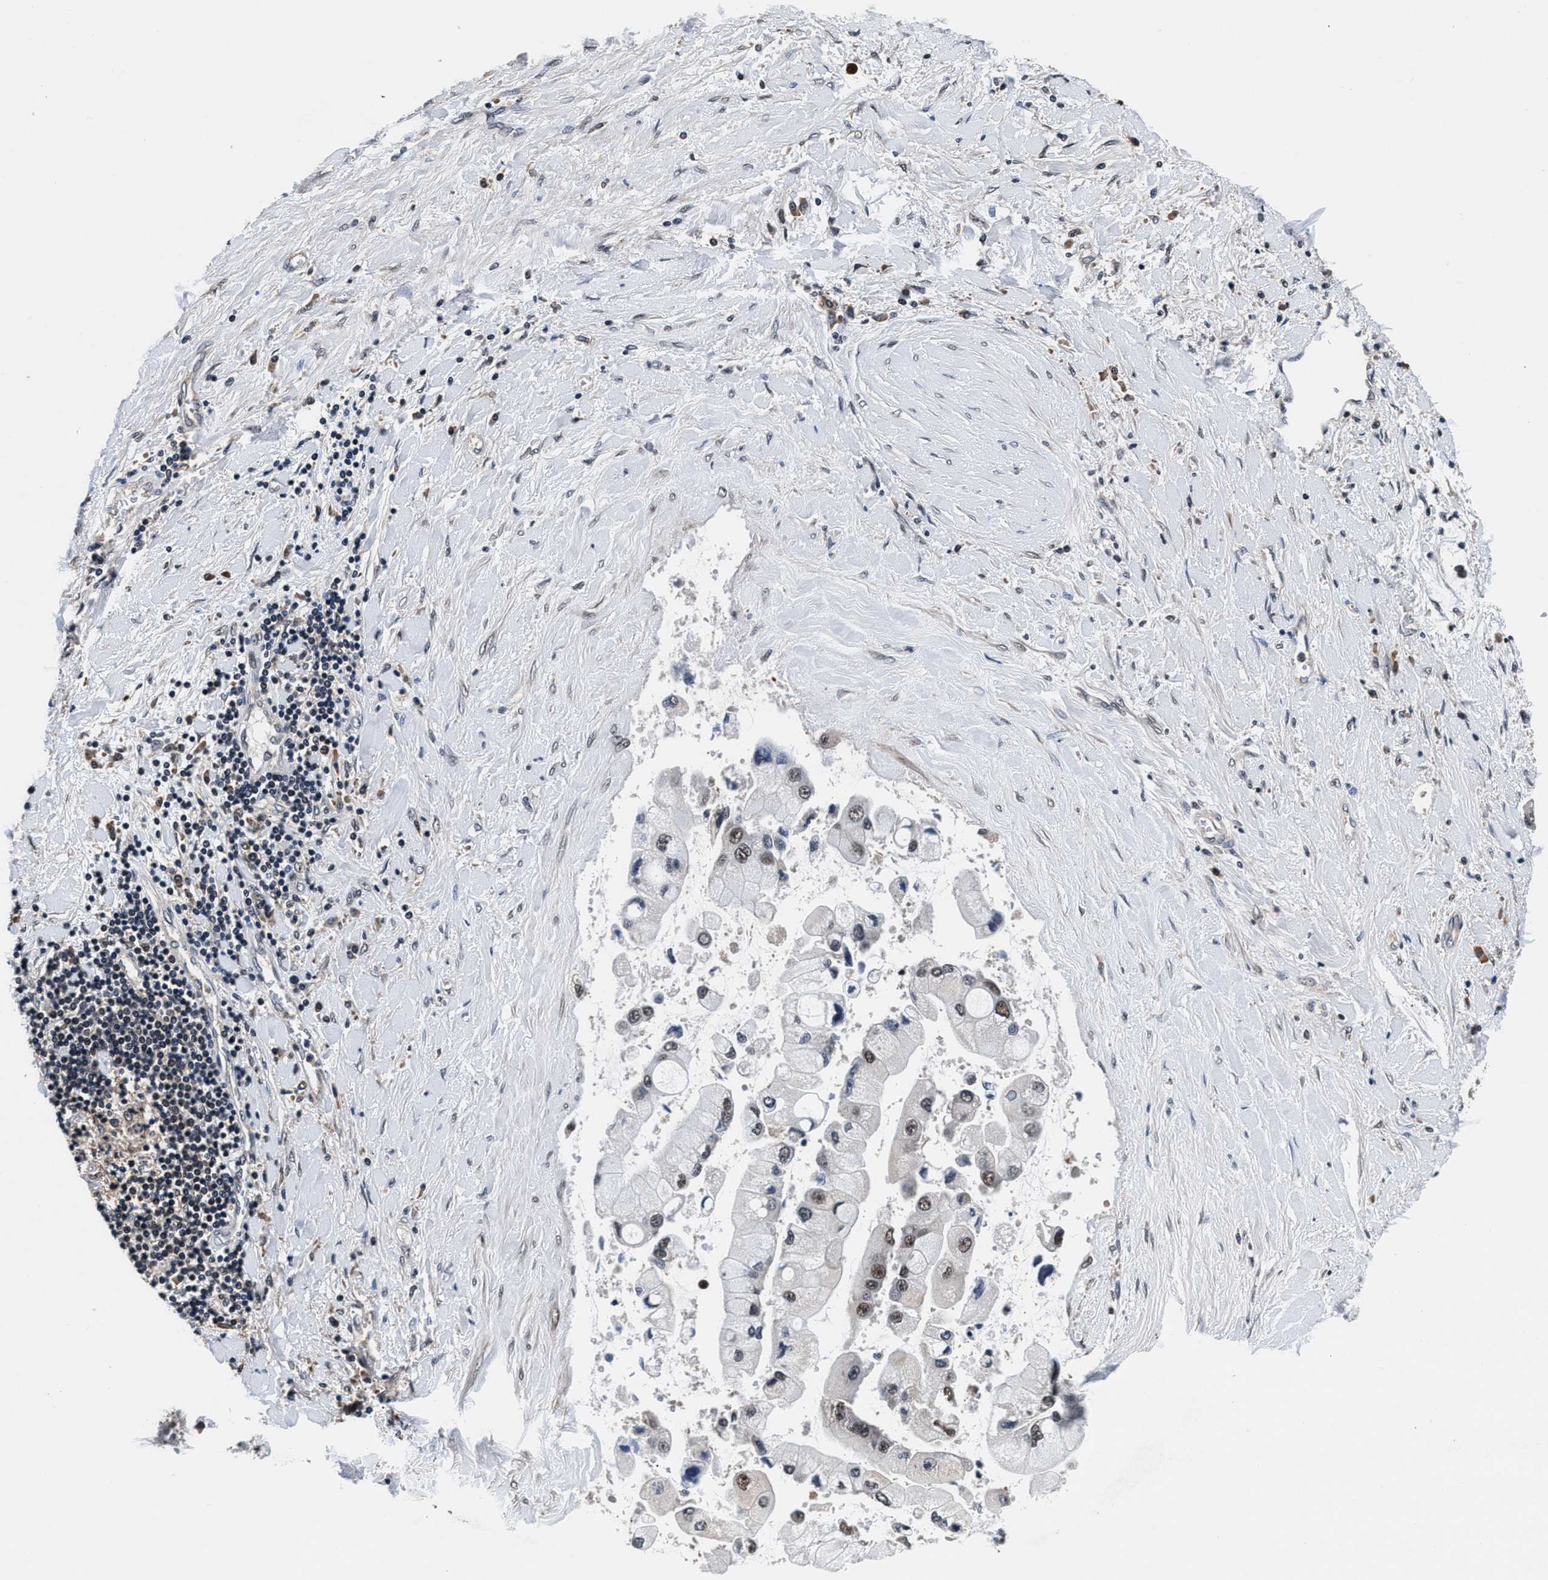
{"staining": {"intensity": "moderate", "quantity": "25%-75%", "location": "nuclear"}, "tissue": "liver cancer", "cell_type": "Tumor cells", "image_type": "cancer", "snomed": [{"axis": "morphology", "description": "Cholangiocarcinoma"}, {"axis": "topography", "description": "Liver"}], "caption": "Moderate nuclear positivity for a protein is present in approximately 25%-75% of tumor cells of cholangiocarcinoma (liver) using IHC.", "gene": "USP16", "patient": {"sex": "male", "age": 50}}